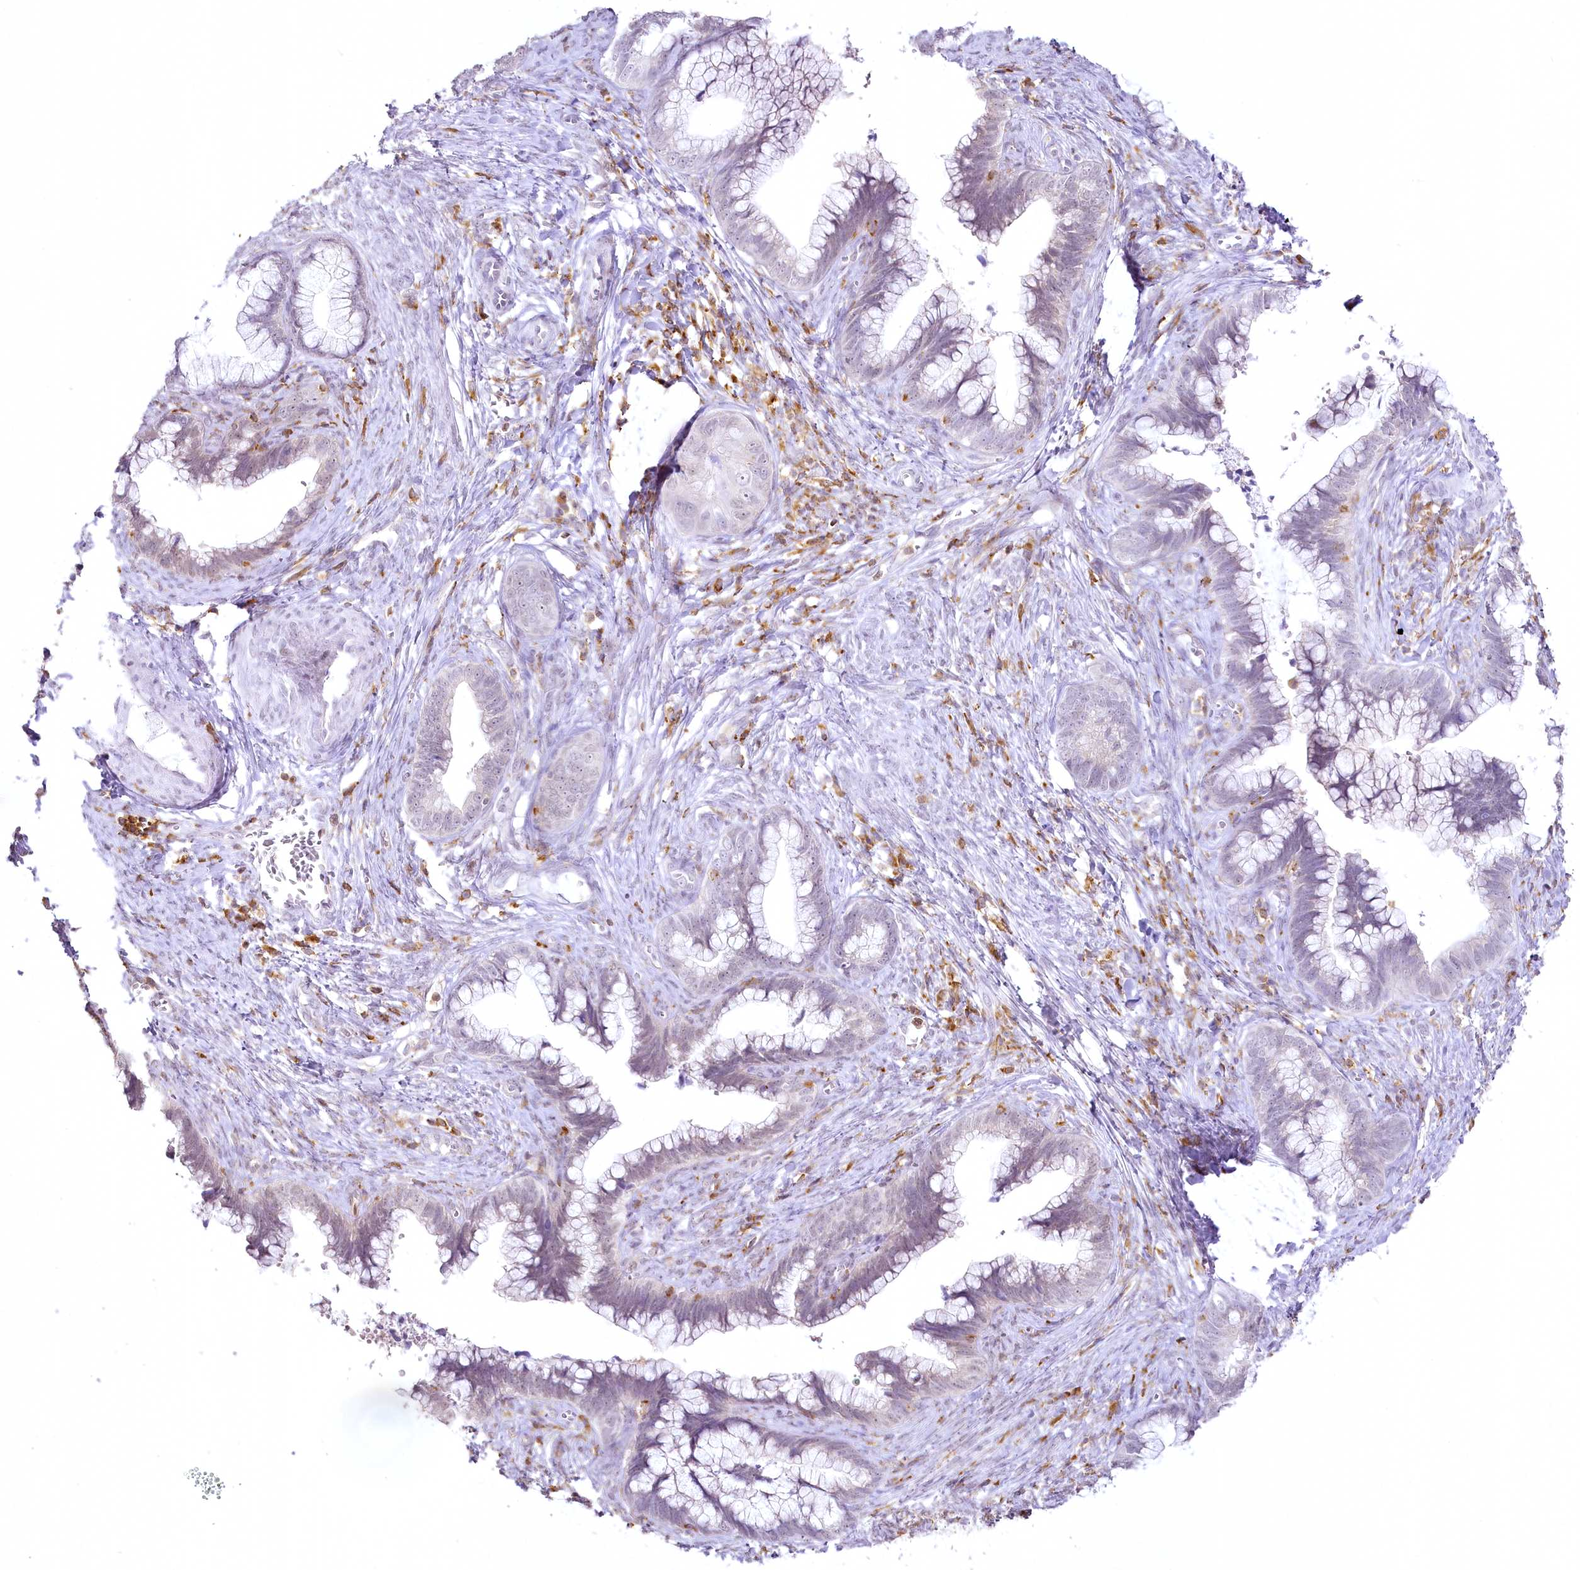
{"staining": {"intensity": "weak", "quantity": "<25%", "location": "nuclear"}, "tissue": "cervical cancer", "cell_type": "Tumor cells", "image_type": "cancer", "snomed": [{"axis": "morphology", "description": "Adenocarcinoma, NOS"}, {"axis": "topography", "description": "Cervix"}], "caption": "The micrograph exhibits no staining of tumor cells in cervical cancer (adenocarcinoma). (DAB (3,3'-diaminobenzidine) IHC with hematoxylin counter stain).", "gene": "DOCK2", "patient": {"sex": "female", "age": 44}}